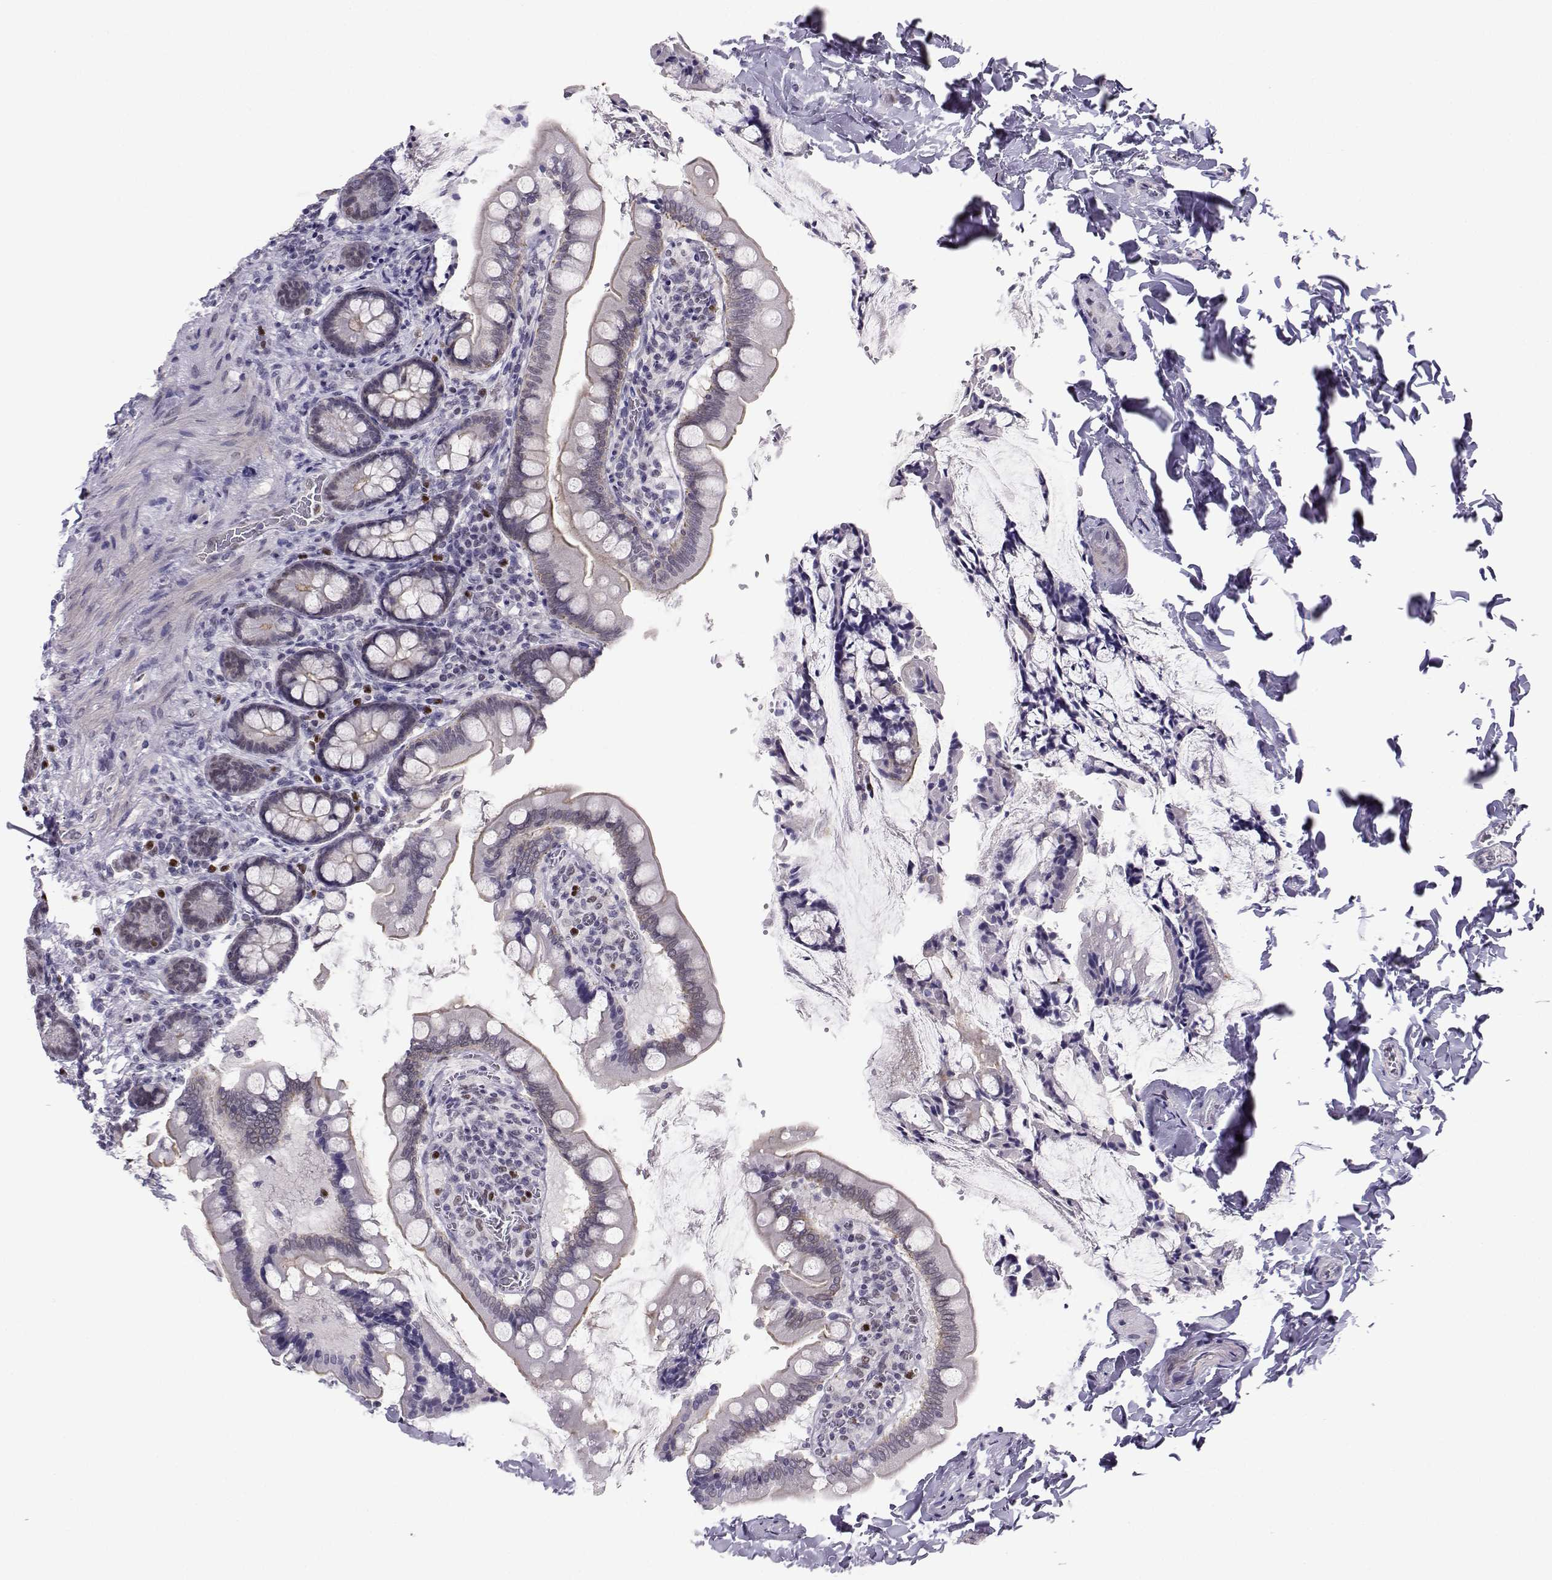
{"staining": {"intensity": "negative", "quantity": "none", "location": "none"}, "tissue": "small intestine", "cell_type": "Glandular cells", "image_type": "normal", "snomed": [{"axis": "morphology", "description": "Normal tissue, NOS"}, {"axis": "topography", "description": "Small intestine"}], "caption": "Immunohistochemistry (IHC) image of benign small intestine stained for a protein (brown), which displays no positivity in glandular cells.", "gene": "TEDC2", "patient": {"sex": "female", "age": 56}}